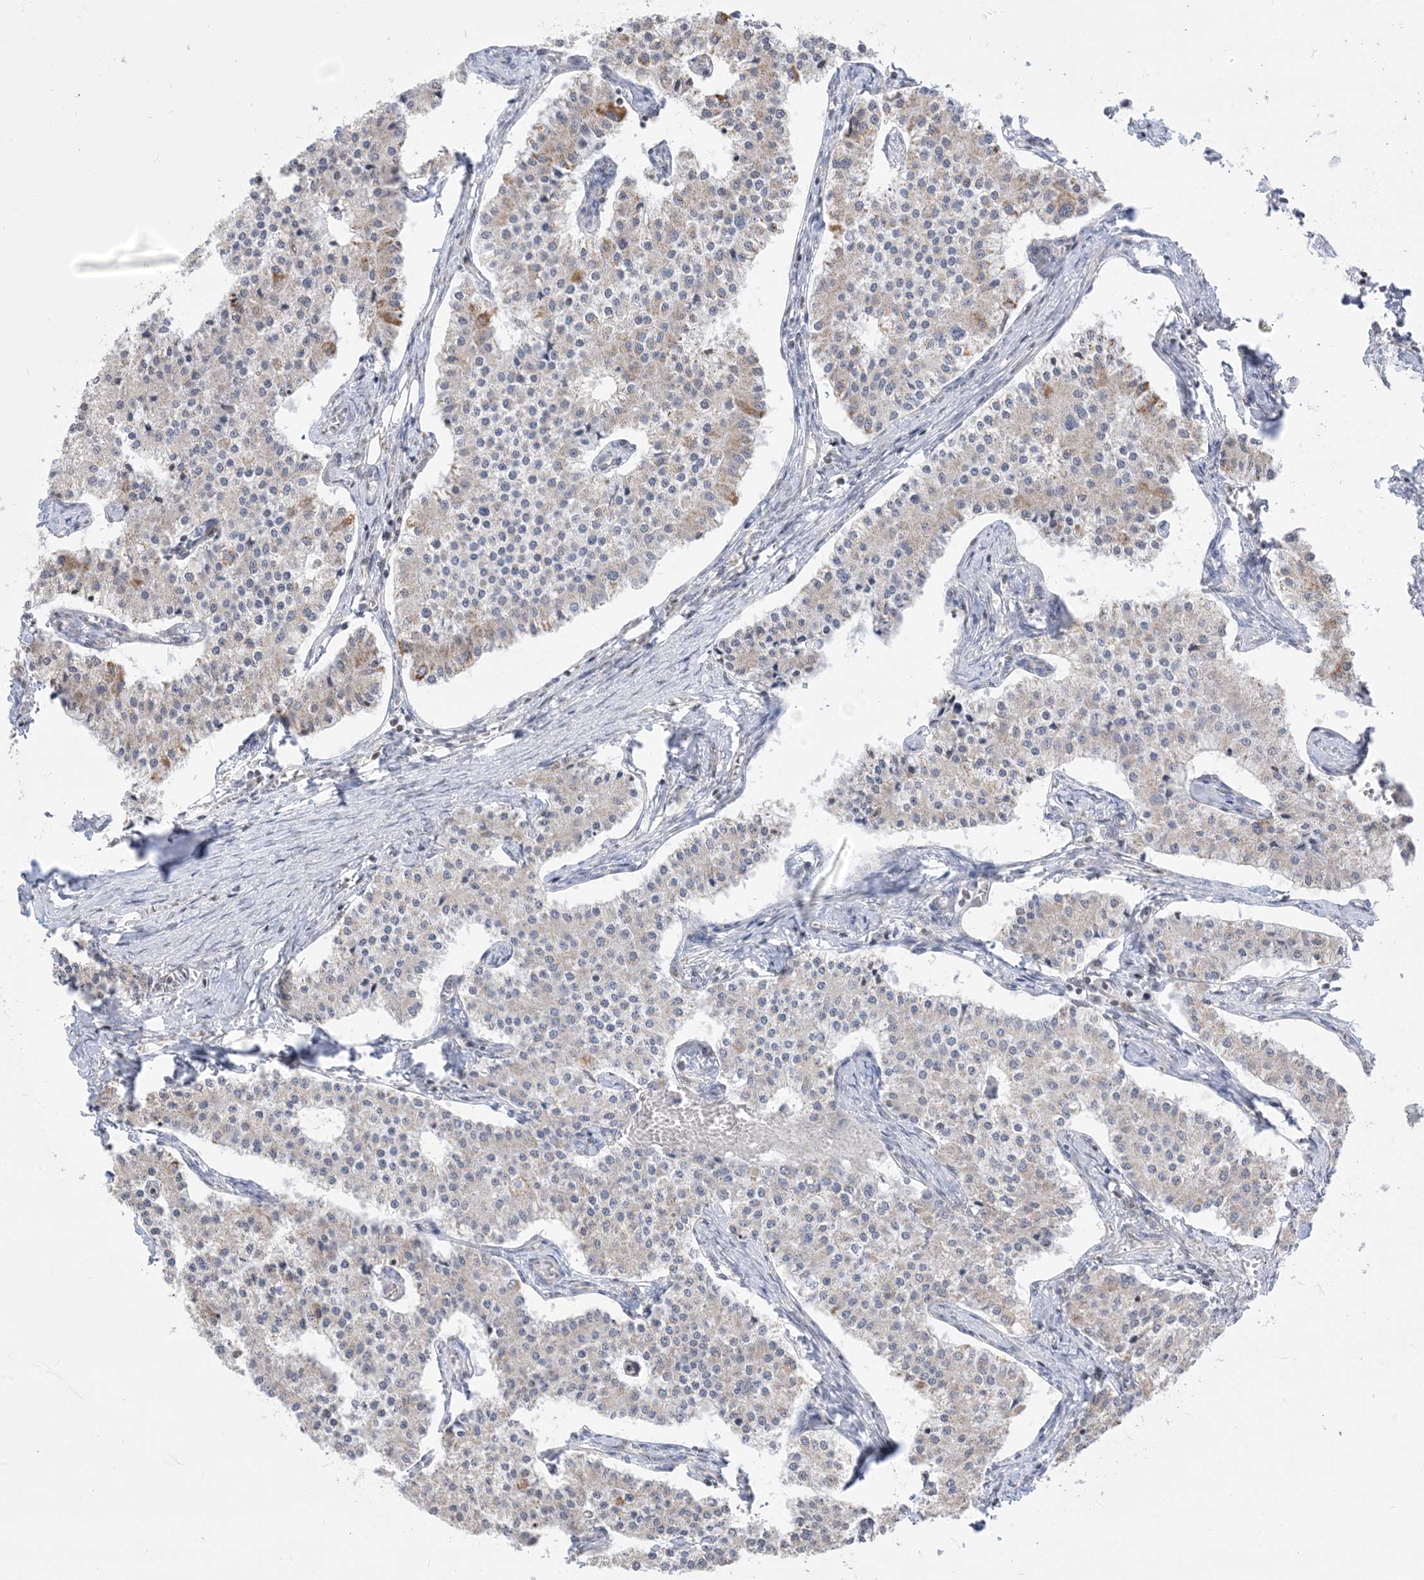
{"staining": {"intensity": "negative", "quantity": "none", "location": "none"}, "tissue": "carcinoid", "cell_type": "Tumor cells", "image_type": "cancer", "snomed": [{"axis": "morphology", "description": "Carcinoid, malignant, NOS"}, {"axis": "topography", "description": "Colon"}], "caption": "There is no significant positivity in tumor cells of malignant carcinoid. (DAB immunohistochemistry (IHC) visualized using brightfield microscopy, high magnification).", "gene": "CASP4", "patient": {"sex": "female", "age": 52}}